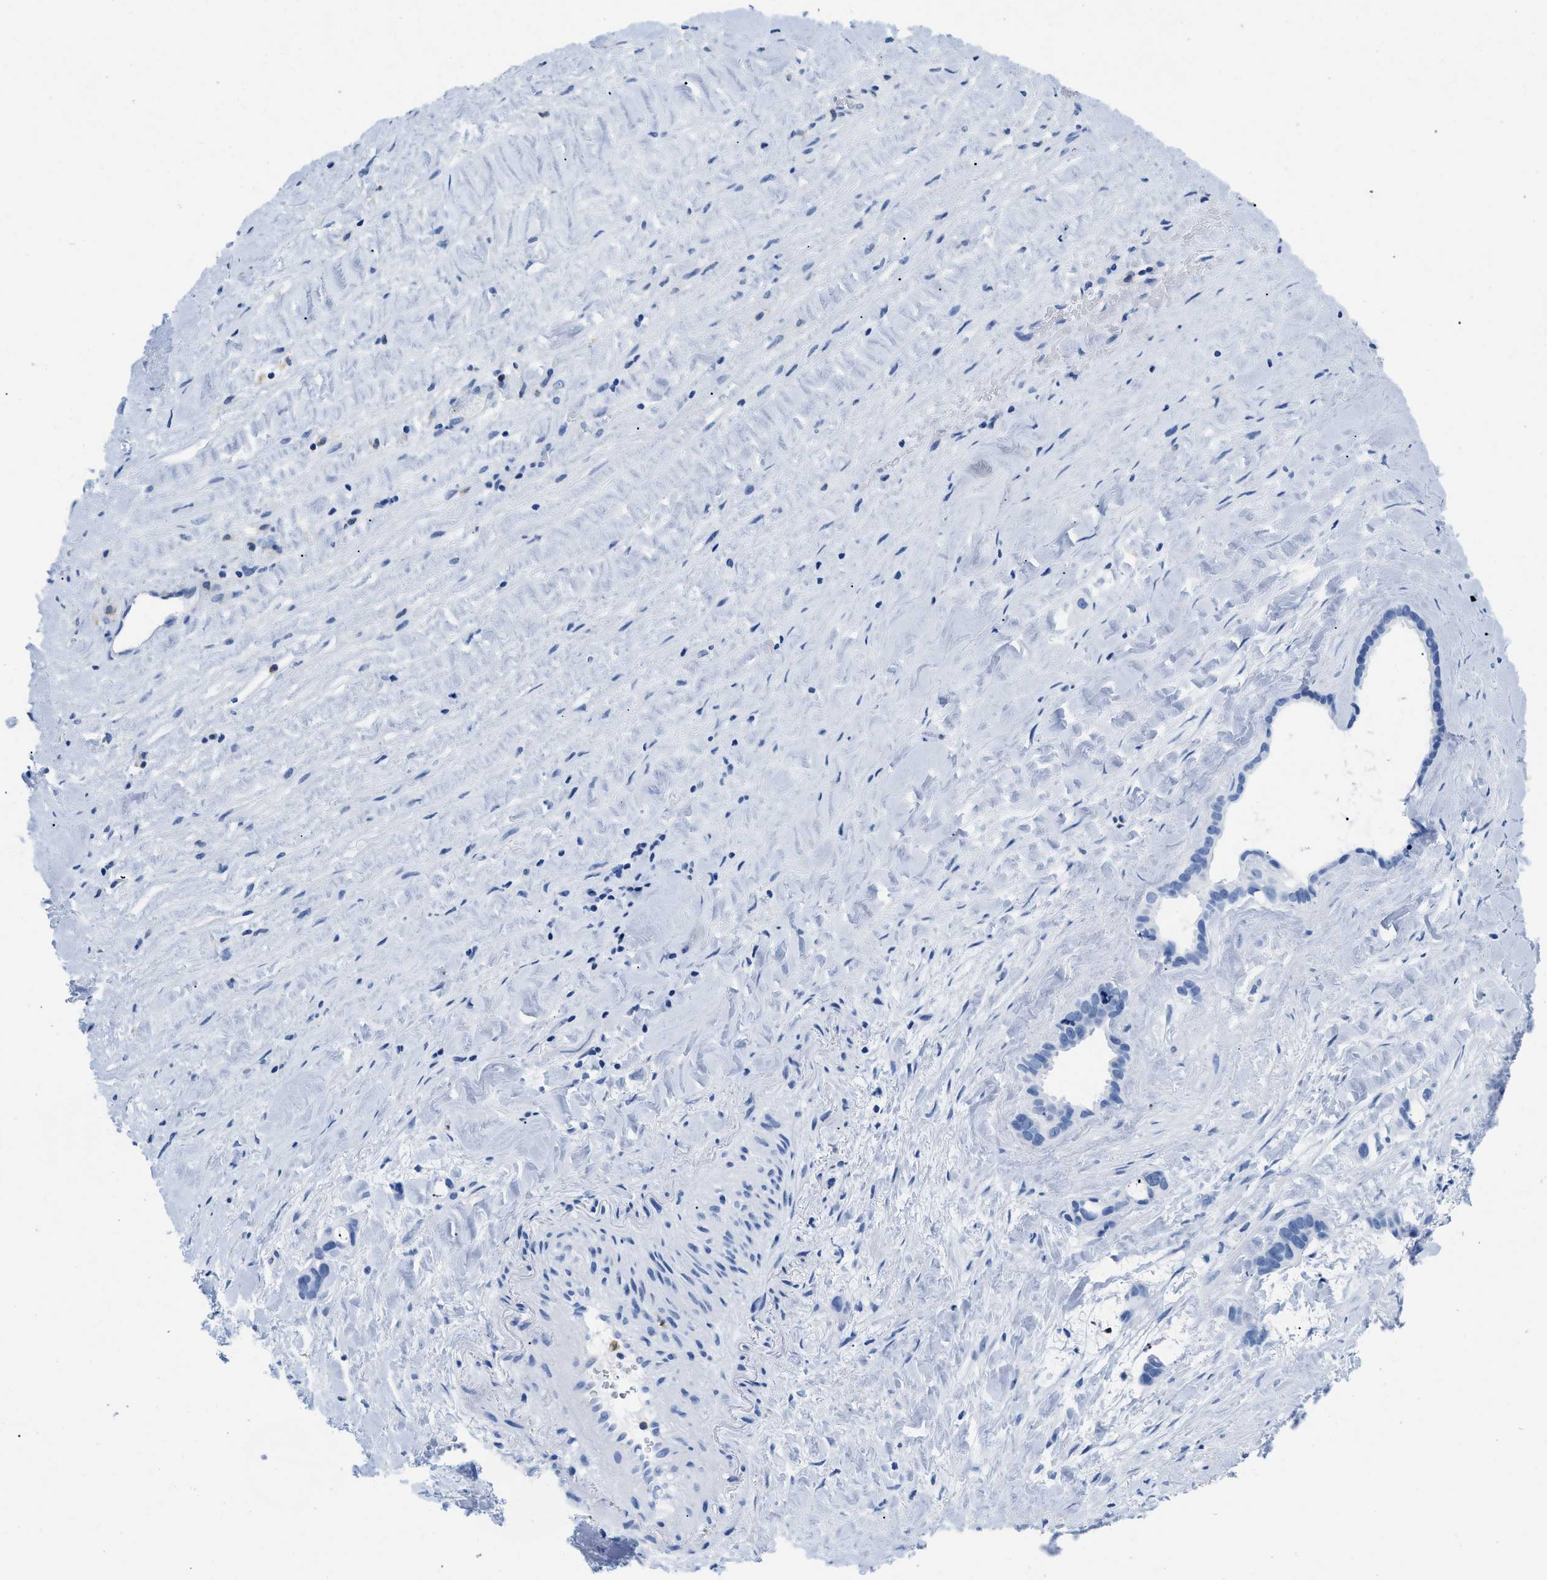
{"staining": {"intensity": "negative", "quantity": "none", "location": "none"}, "tissue": "liver cancer", "cell_type": "Tumor cells", "image_type": "cancer", "snomed": [{"axis": "morphology", "description": "Cholangiocarcinoma"}, {"axis": "topography", "description": "Liver"}], "caption": "Tumor cells show no significant protein staining in liver cancer.", "gene": "CR1", "patient": {"sex": "female", "age": 65}}